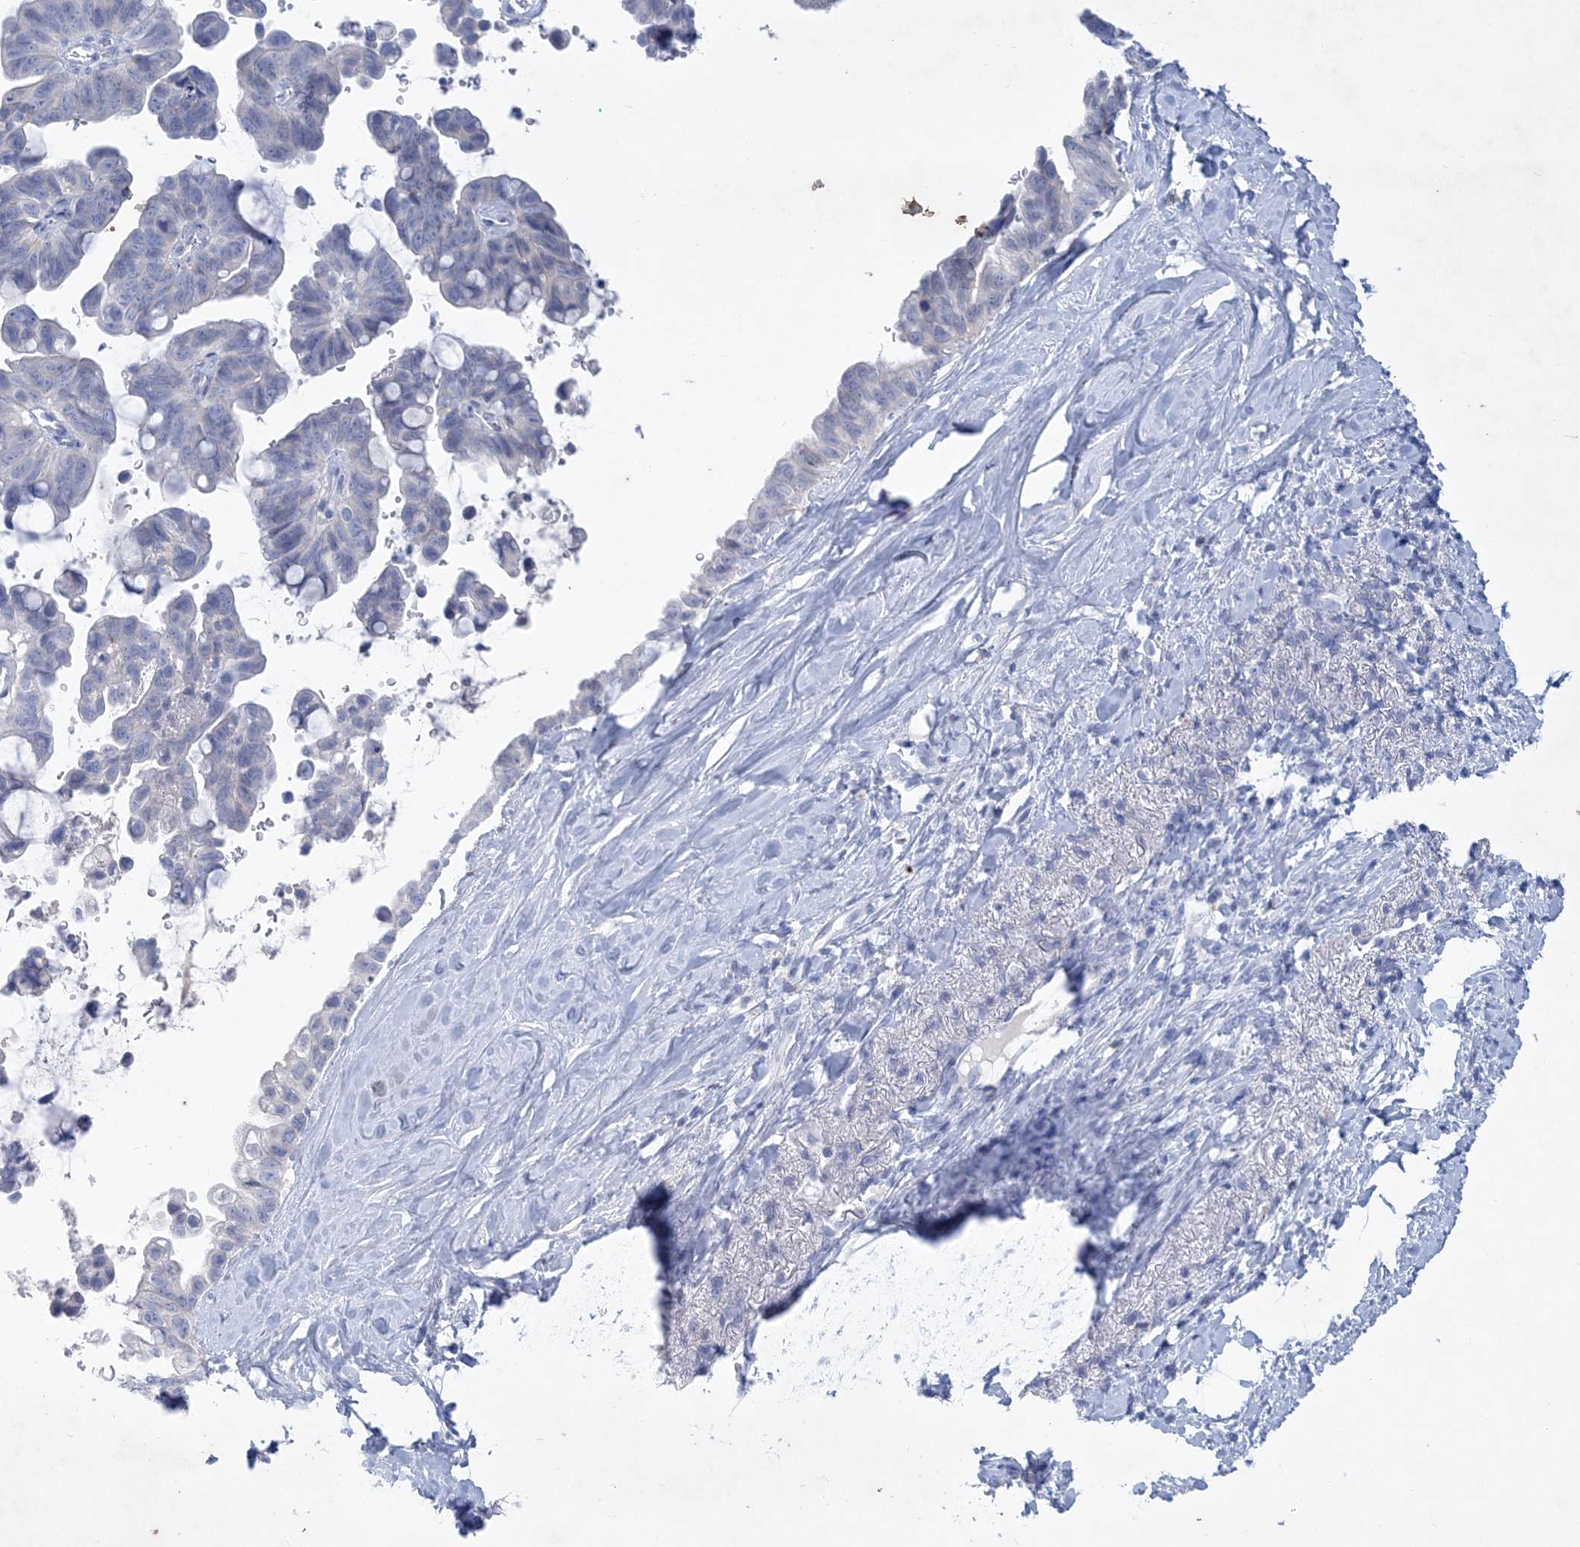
{"staining": {"intensity": "negative", "quantity": "none", "location": "none"}, "tissue": "pancreatic cancer", "cell_type": "Tumor cells", "image_type": "cancer", "snomed": [{"axis": "morphology", "description": "Adenocarcinoma, NOS"}, {"axis": "topography", "description": "Pancreas"}], "caption": "High power microscopy photomicrograph of an immunohistochemistry image of pancreatic cancer, revealing no significant staining in tumor cells.", "gene": "COPS8", "patient": {"sex": "female", "age": 72}}